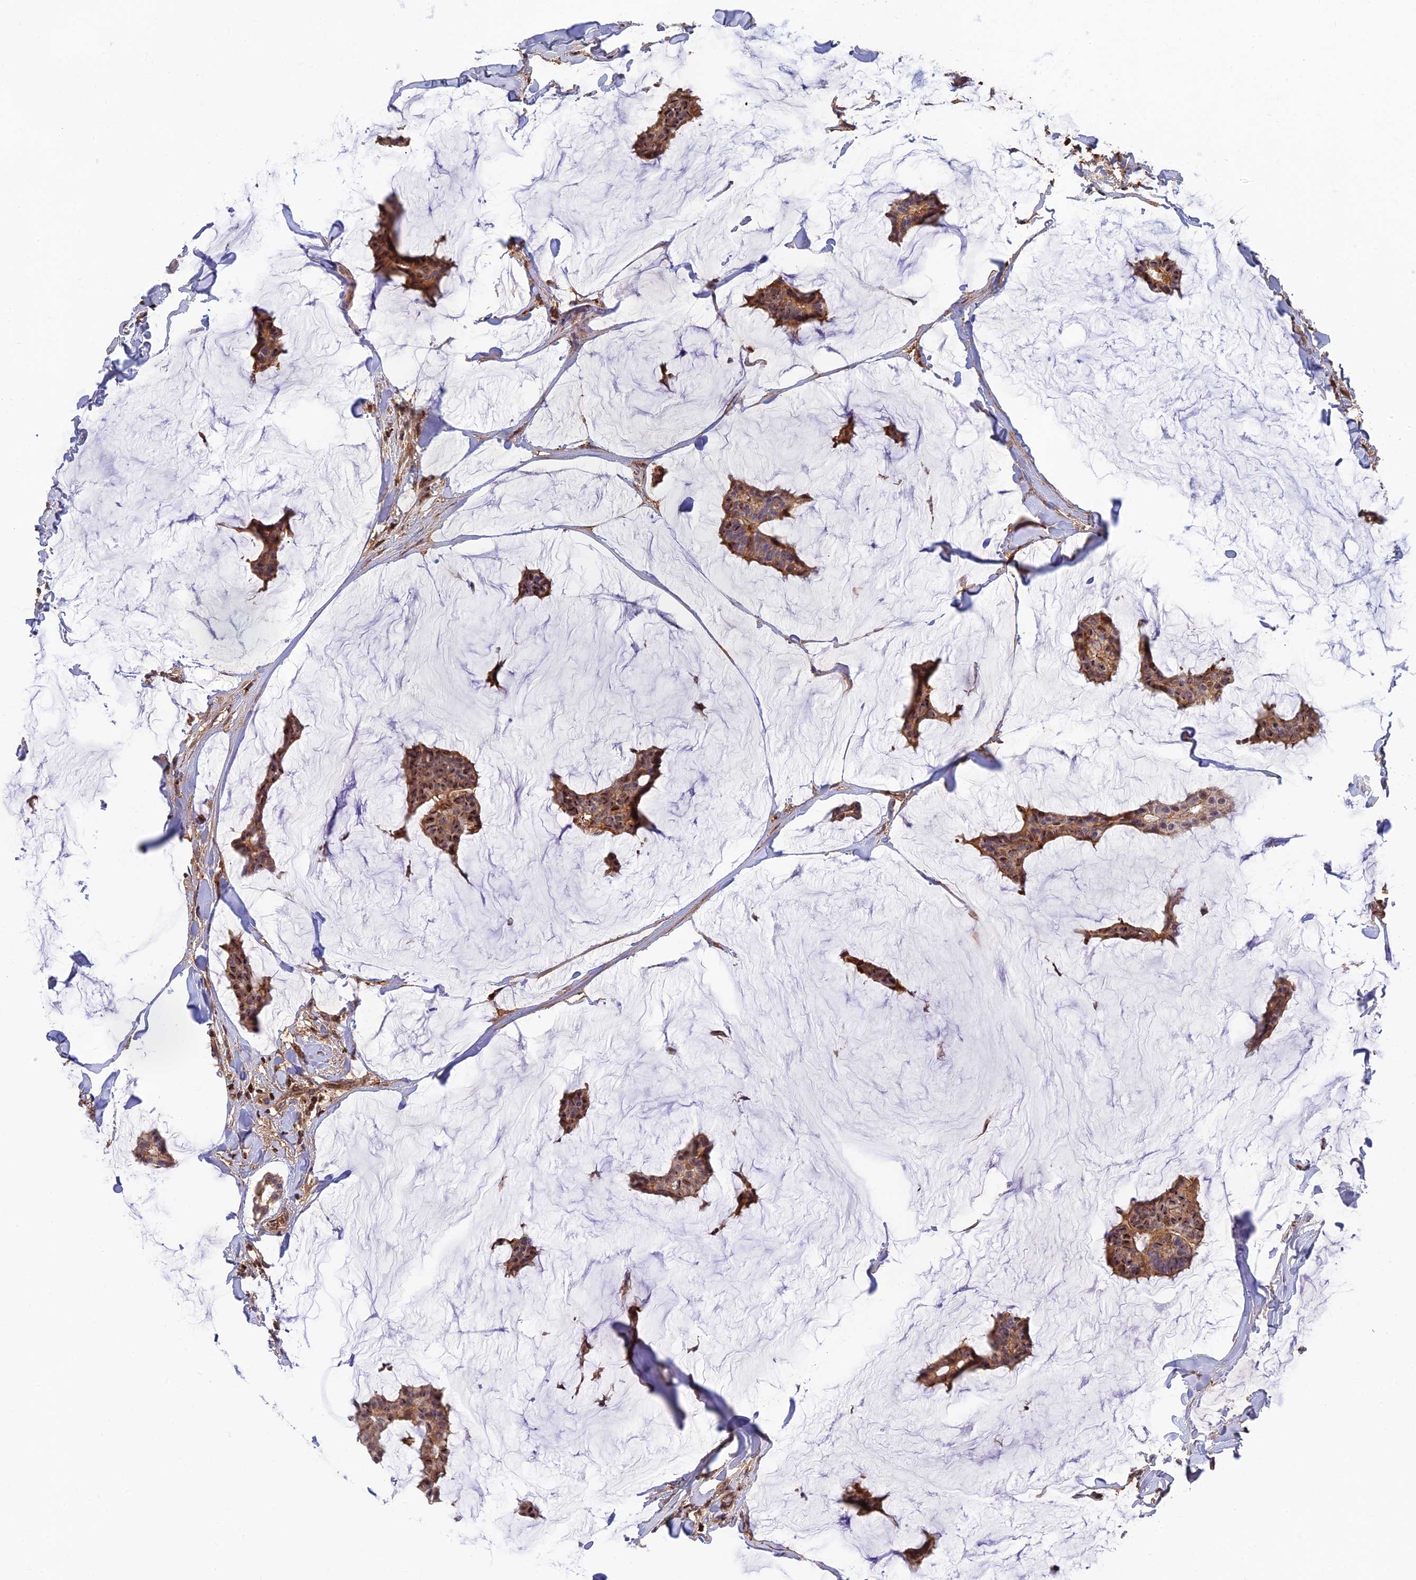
{"staining": {"intensity": "moderate", "quantity": ">75%", "location": "cytoplasmic/membranous"}, "tissue": "breast cancer", "cell_type": "Tumor cells", "image_type": "cancer", "snomed": [{"axis": "morphology", "description": "Duct carcinoma"}, {"axis": "topography", "description": "Breast"}], "caption": "Immunohistochemistry (IHC) of infiltrating ductal carcinoma (breast) shows medium levels of moderate cytoplasmic/membranous expression in about >75% of tumor cells. (Brightfield microscopy of DAB IHC at high magnification).", "gene": "OSBPL1A", "patient": {"sex": "female", "age": 93}}